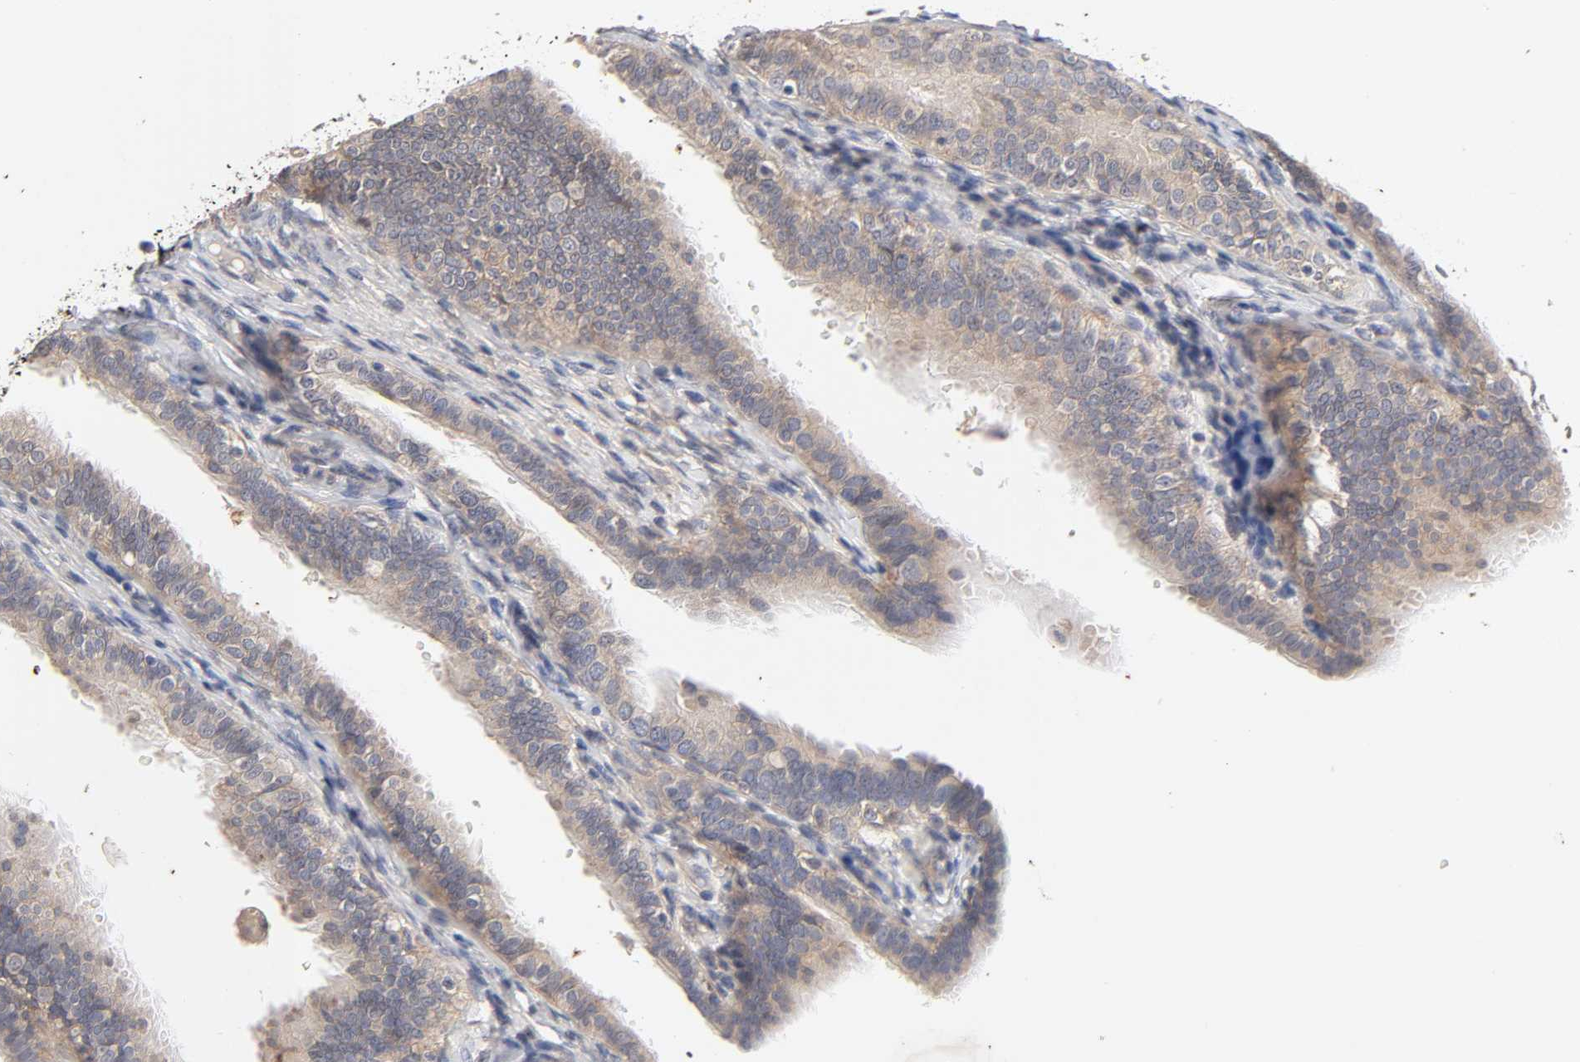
{"staining": {"intensity": "weak", "quantity": ">75%", "location": "cytoplasmic/membranous"}, "tissue": "fallopian tube", "cell_type": "Glandular cells", "image_type": "normal", "snomed": [{"axis": "morphology", "description": "Normal tissue, NOS"}, {"axis": "morphology", "description": "Dermoid, NOS"}, {"axis": "topography", "description": "Fallopian tube"}], "caption": "Immunohistochemical staining of normal fallopian tube displays low levels of weak cytoplasmic/membranous expression in approximately >75% of glandular cells. (brown staining indicates protein expression, while blue staining denotes nuclei).", "gene": "CXADR", "patient": {"sex": "female", "age": 33}}